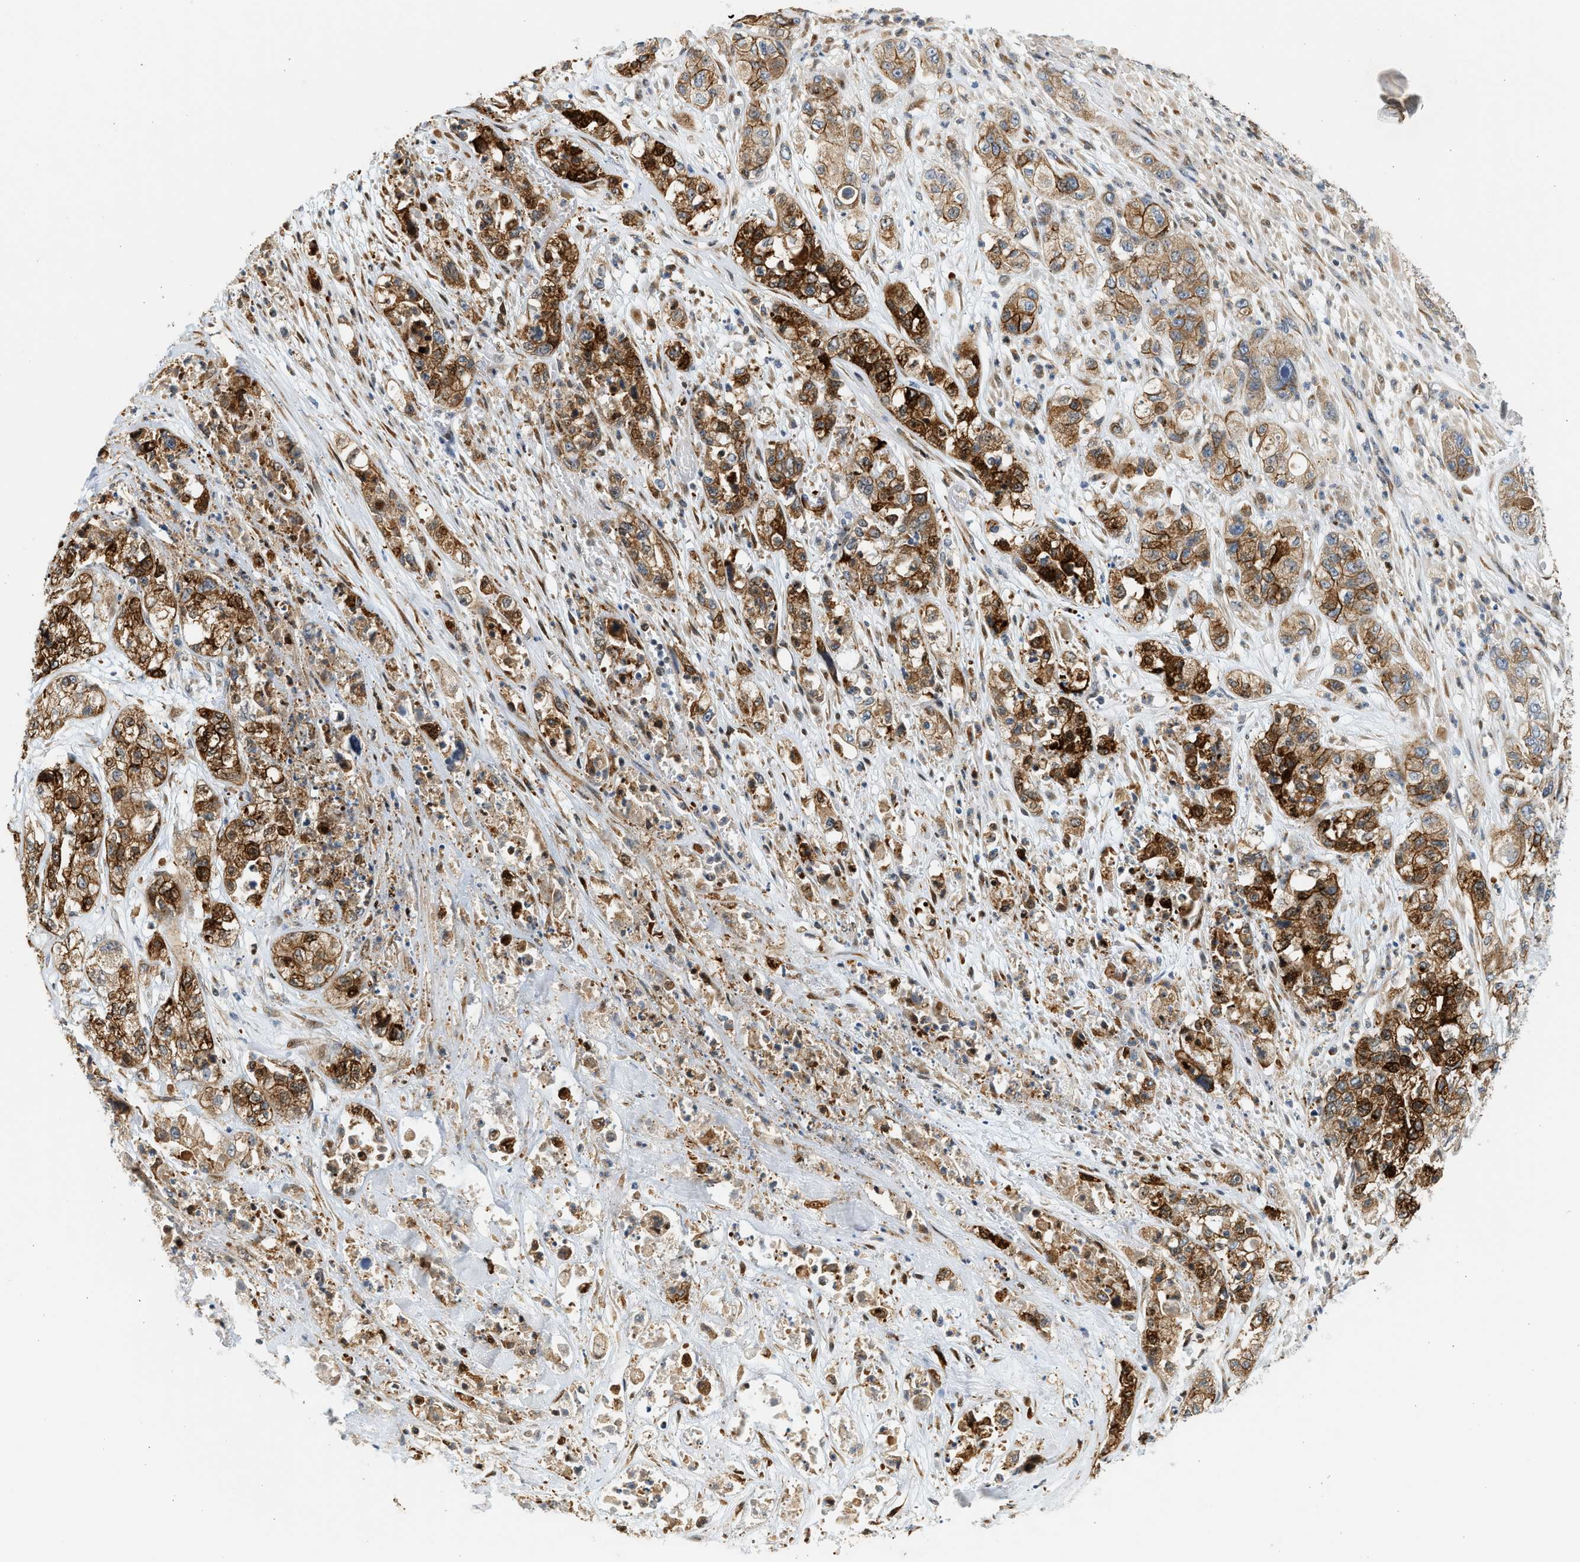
{"staining": {"intensity": "strong", "quantity": ">75%", "location": "cytoplasmic/membranous"}, "tissue": "pancreatic cancer", "cell_type": "Tumor cells", "image_type": "cancer", "snomed": [{"axis": "morphology", "description": "Adenocarcinoma, NOS"}, {"axis": "topography", "description": "Pancreas"}], "caption": "Protein staining by immunohistochemistry (IHC) displays strong cytoplasmic/membranous expression in approximately >75% of tumor cells in pancreatic adenocarcinoma.", "gene": "NRSN2", "patient": {"sex": "female", "age": 78}}